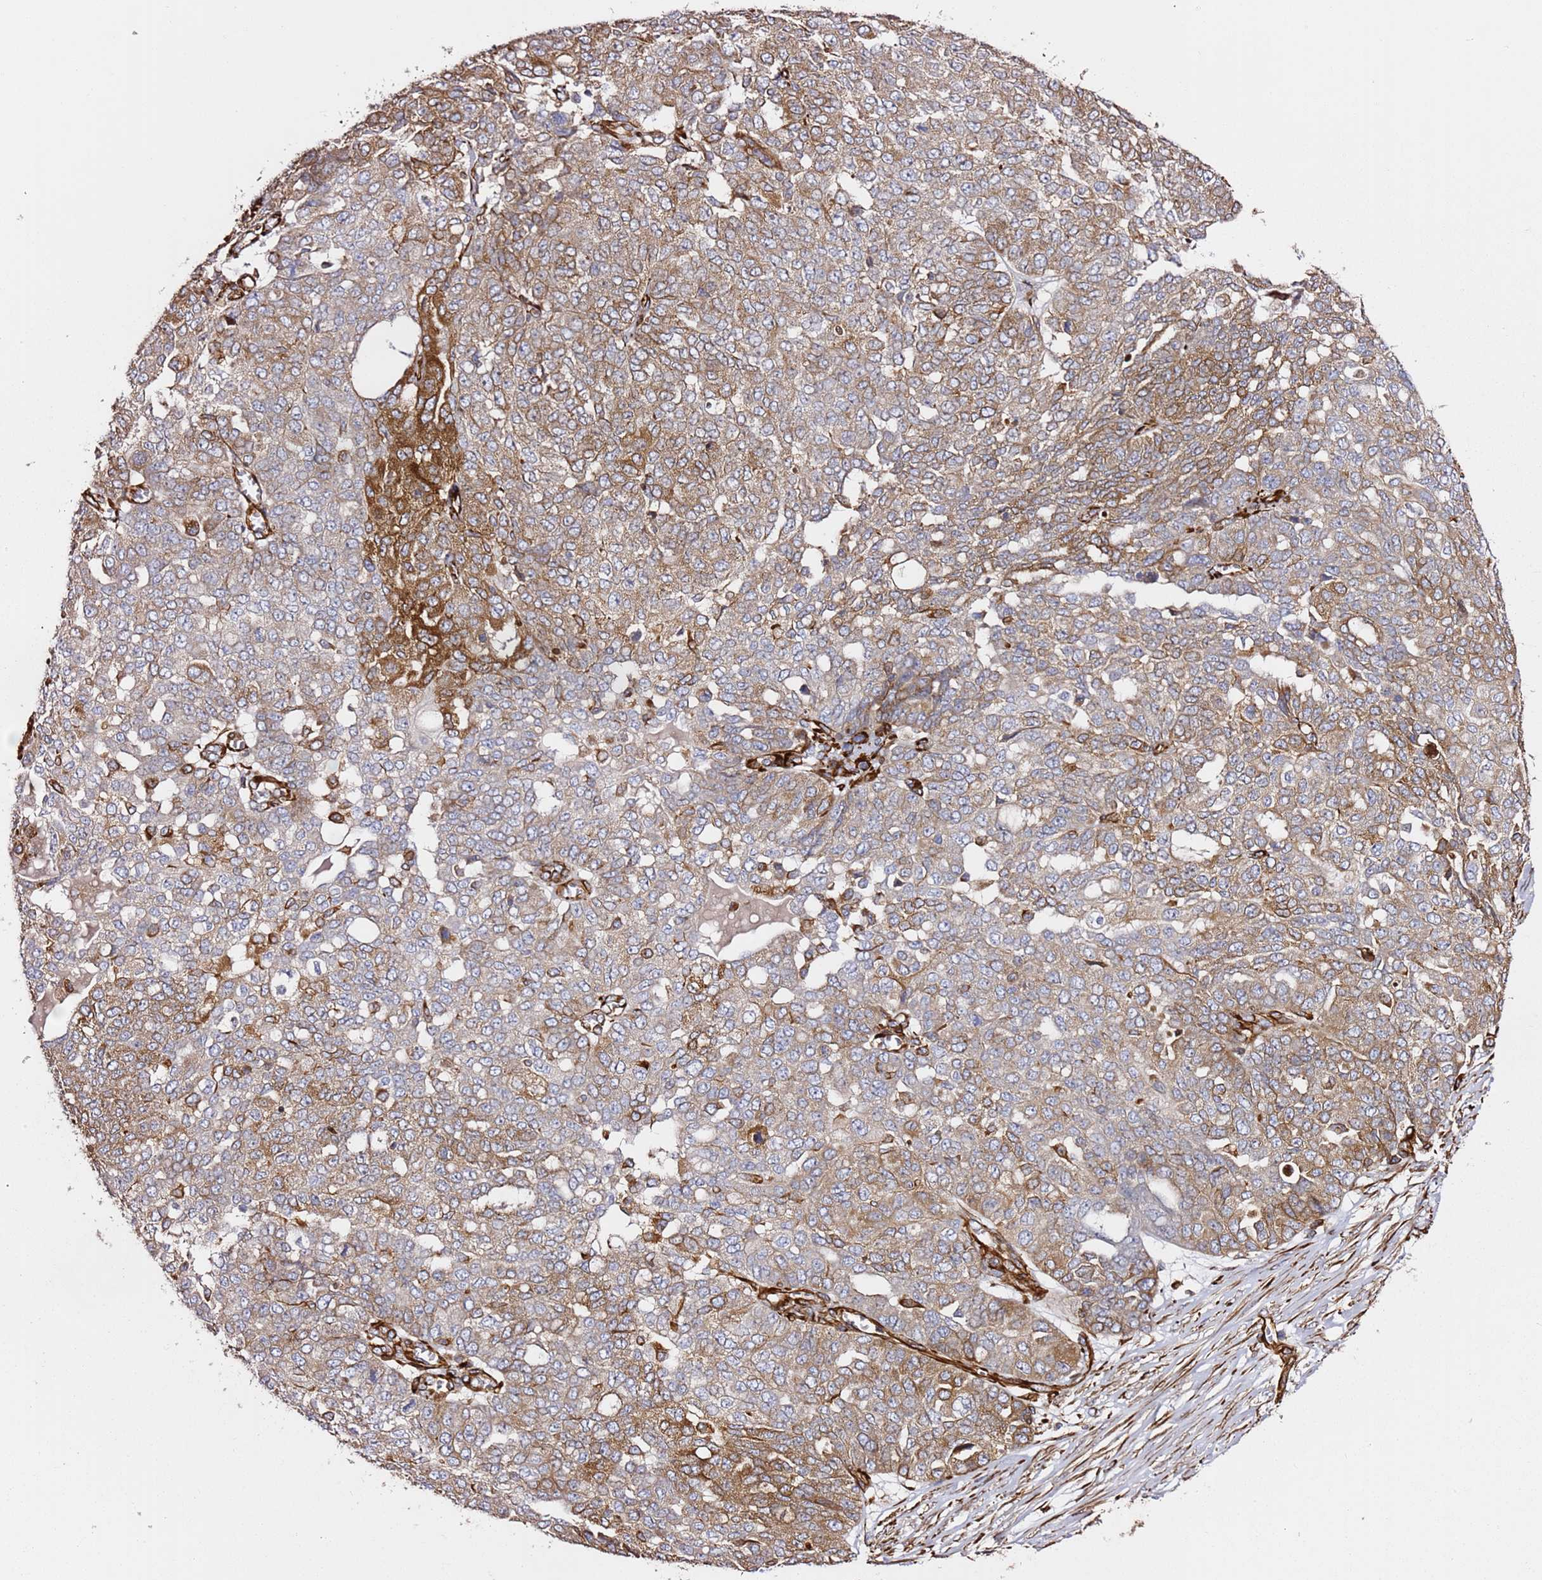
{"staining": {"intensity": "moderate", "quantity": "25%-75%", "location": "cytoplasmic/membranous"}, "tissue": "ovarian cancer", "cell_type": "Tumor cells", "image_type": "cancer", "snomed": [{"axis": "morphology", "description": "Cystadenocarcinoma, serous, NOS"}, {"axis": "topography", "description": "Soft tissue"}, {"axis": "topography", "description": "Ovary"}], "caption": "Ovarian serous cystadenocarcinoma tissue shows moderate cytoplasmic/membranous expression in about 25%-75% of tumor cells, visualized by immunohistochemistry.", "gene": "MRGPRE", "patient": {"sex": "female", "age": 57}}